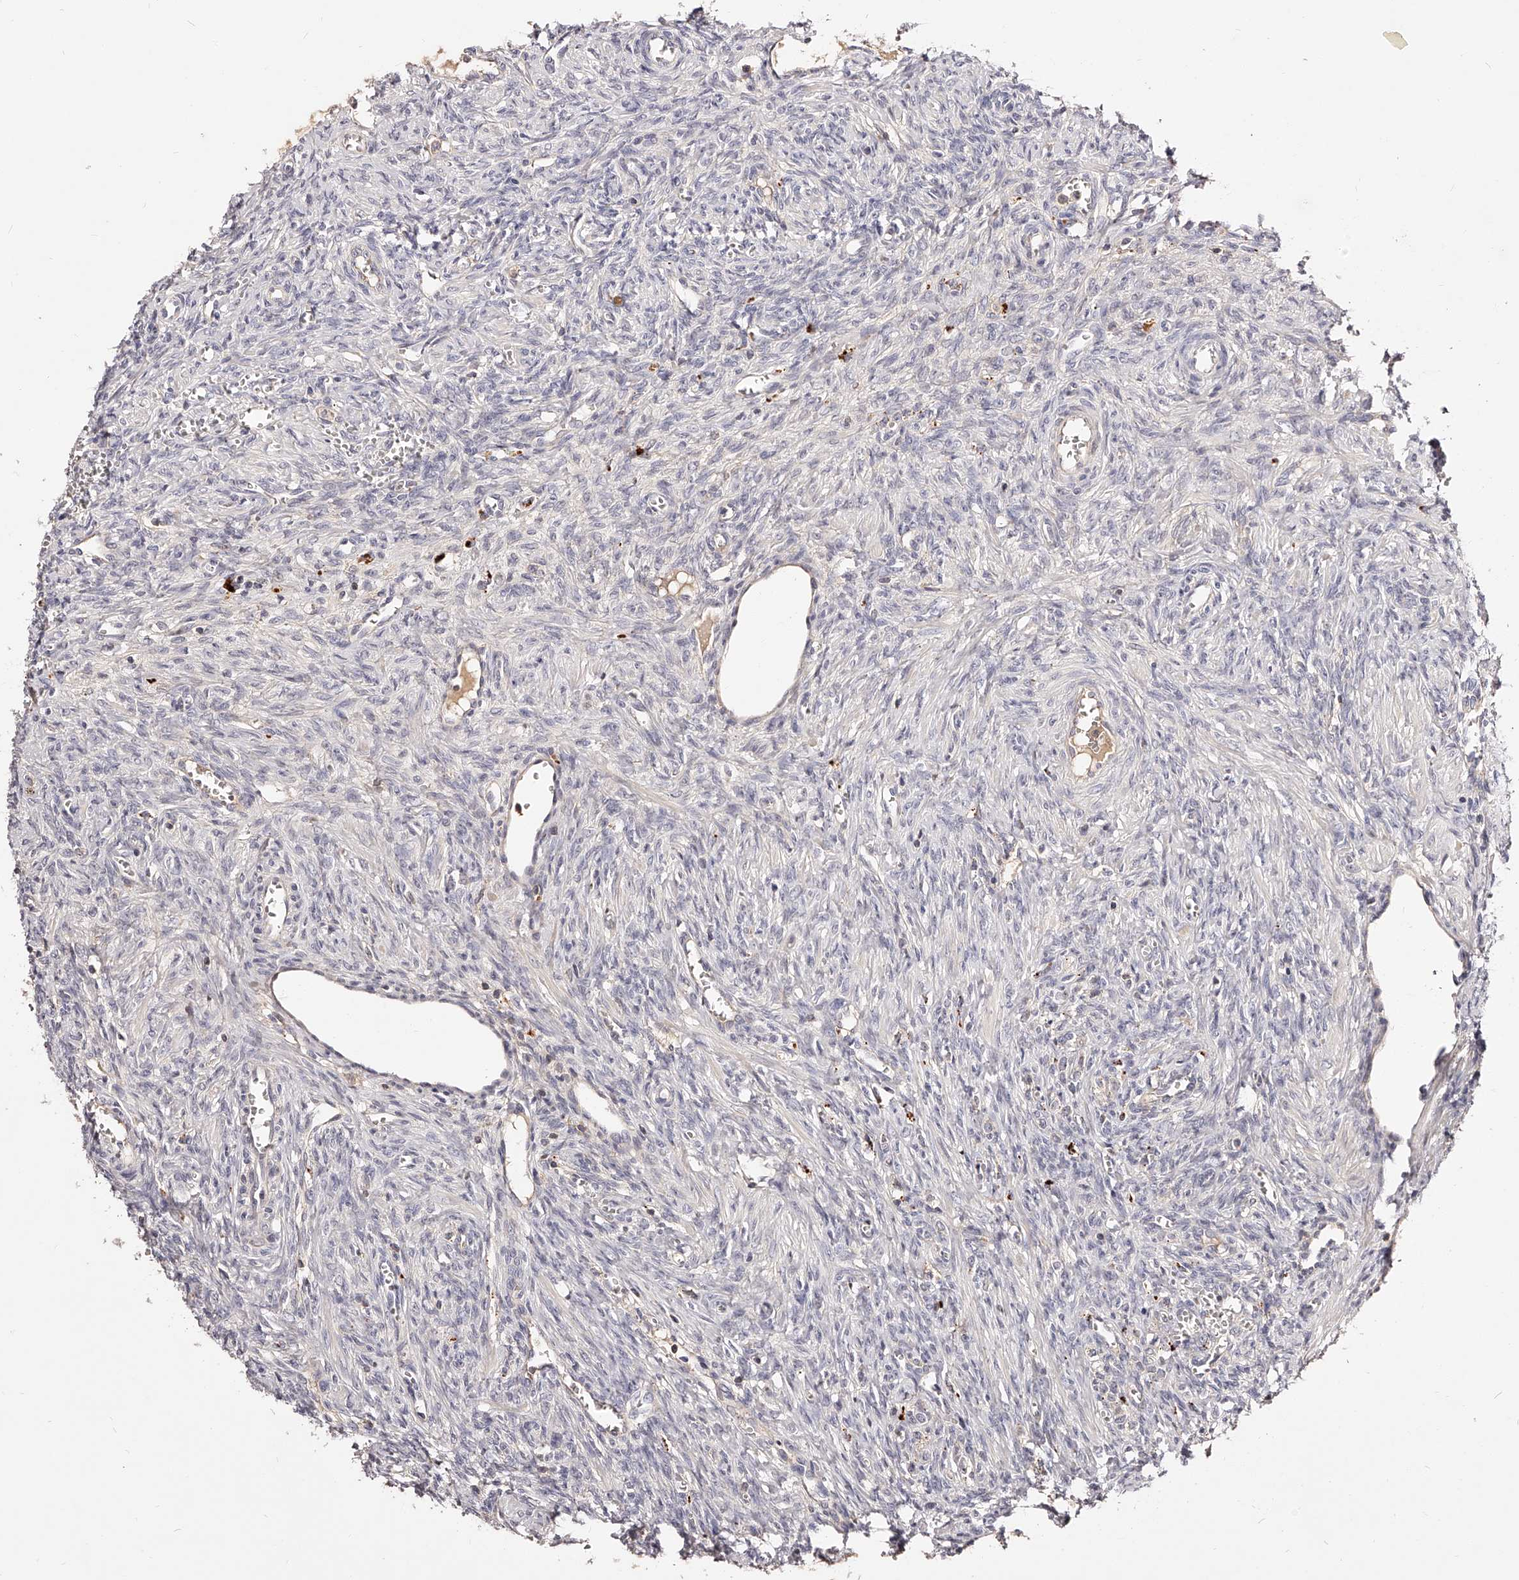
{"staining": {"intensity": "negative", "quantity": "none", "location": "none"}, "tissue": "ovary", "cell_type": "Ovarian stroma cells", "image_type": "normal", "snomed": [{"axis": "morphology", "description": "Normal tissue, NOS"}, {"axis": "topography", "description": "Ovary"}], "caption": "High power microscopy photomicrograph of an immunohistochemistry (IHC) photomicrograph of benign ovary, revealing no significant positivity in ovarian stroma cells.", "gene": "PHACTR1", "patient": {"sex": "female", "age": 41}}